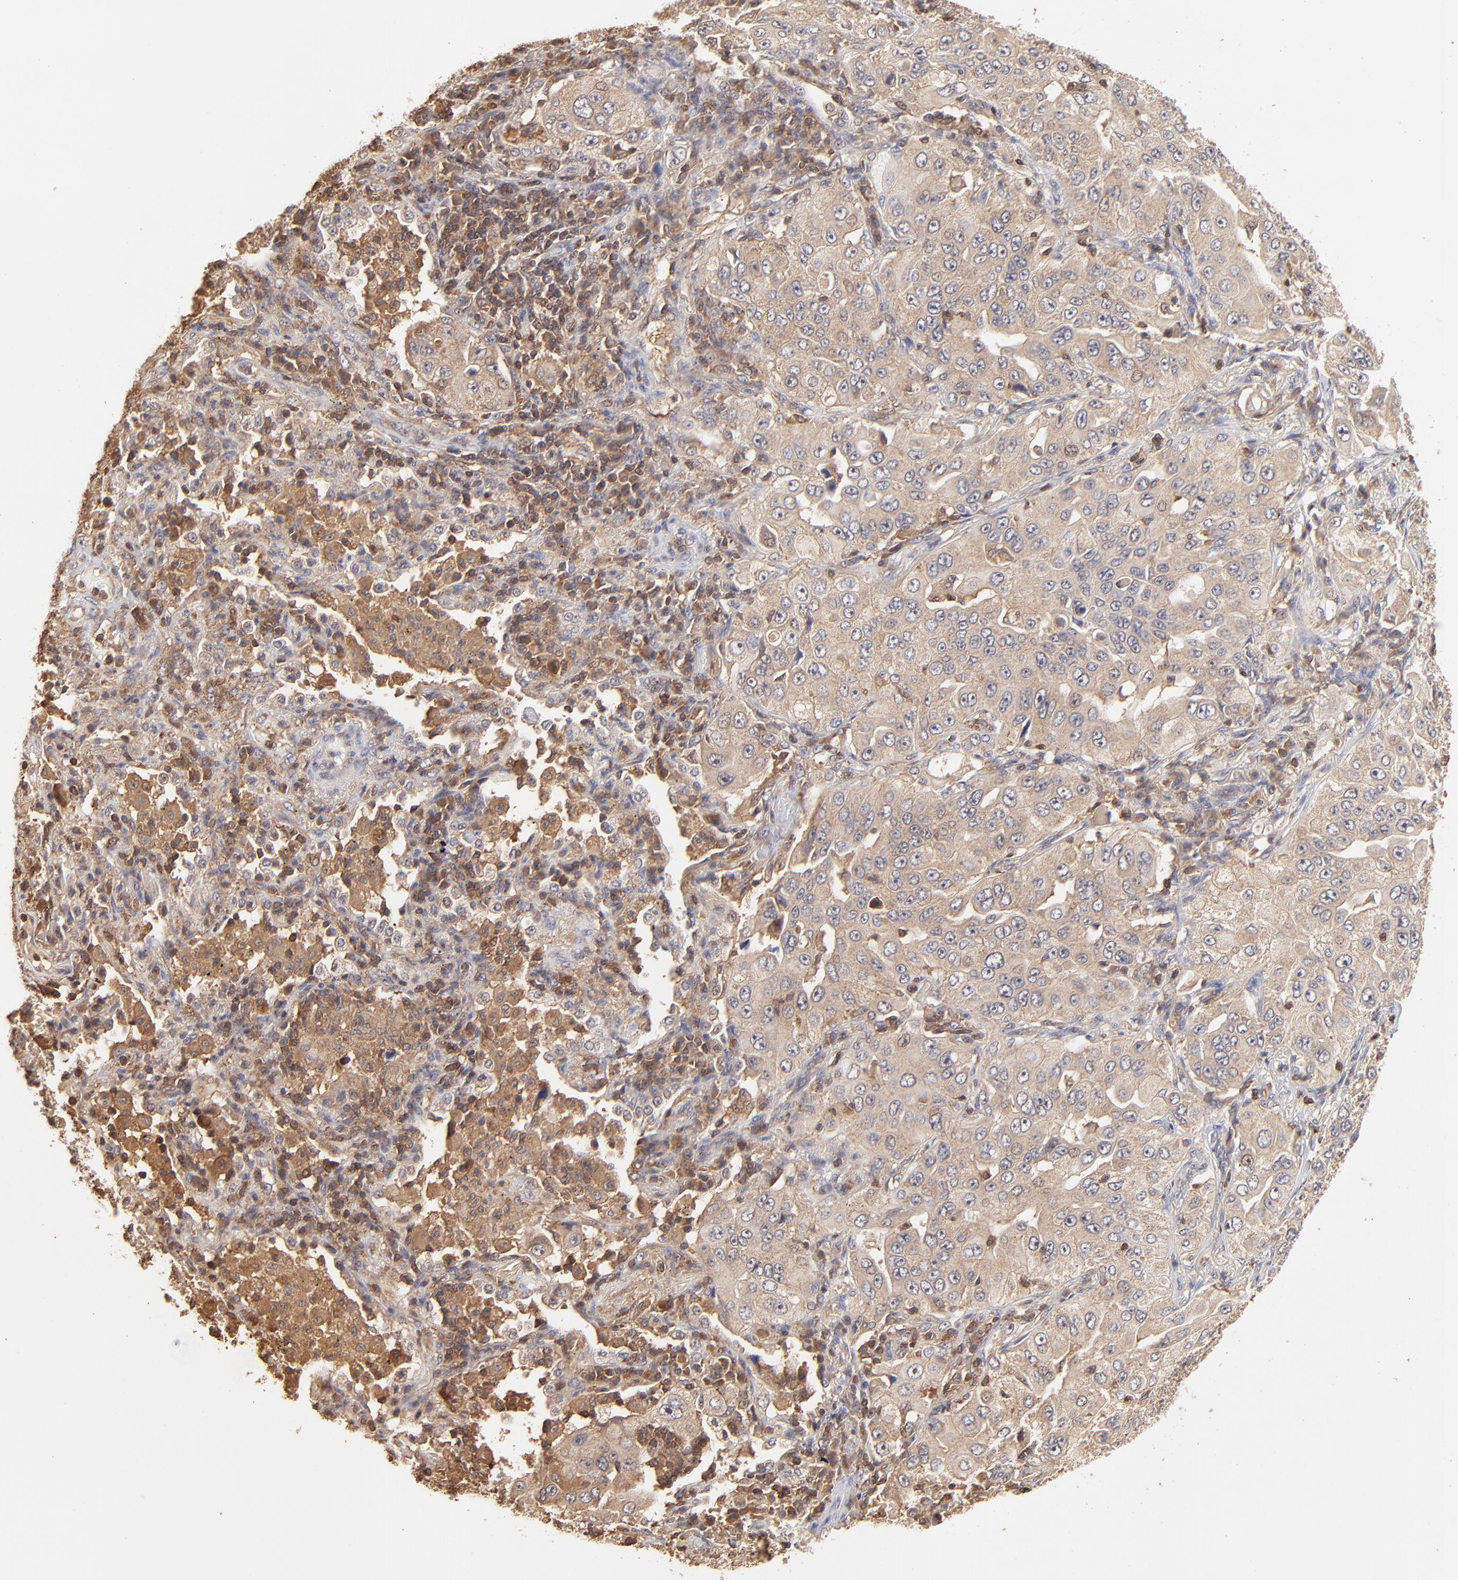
{"staining": {"intensity": "moderate", "quantity": ">75%", "location": "cytoplasmic/membranous"}, "tissue": "lung cancer", "cell_type": "Tumor cells", "image_type": "cancer", "snomed": [{"axis": "morphology", "description": "Adenocarcinoma, NOS"}, {"axis": "topography", "description": "Lung"}], "caption": "DAB (3,3'-diaminobenzidine) immunohistochemical staining of lung cancer shows moderate cytoplasmic/membranous protein staining in about >75% of tumor cells.", "gene": "STON2", "patient": {"sex": "male", "age": 84}}